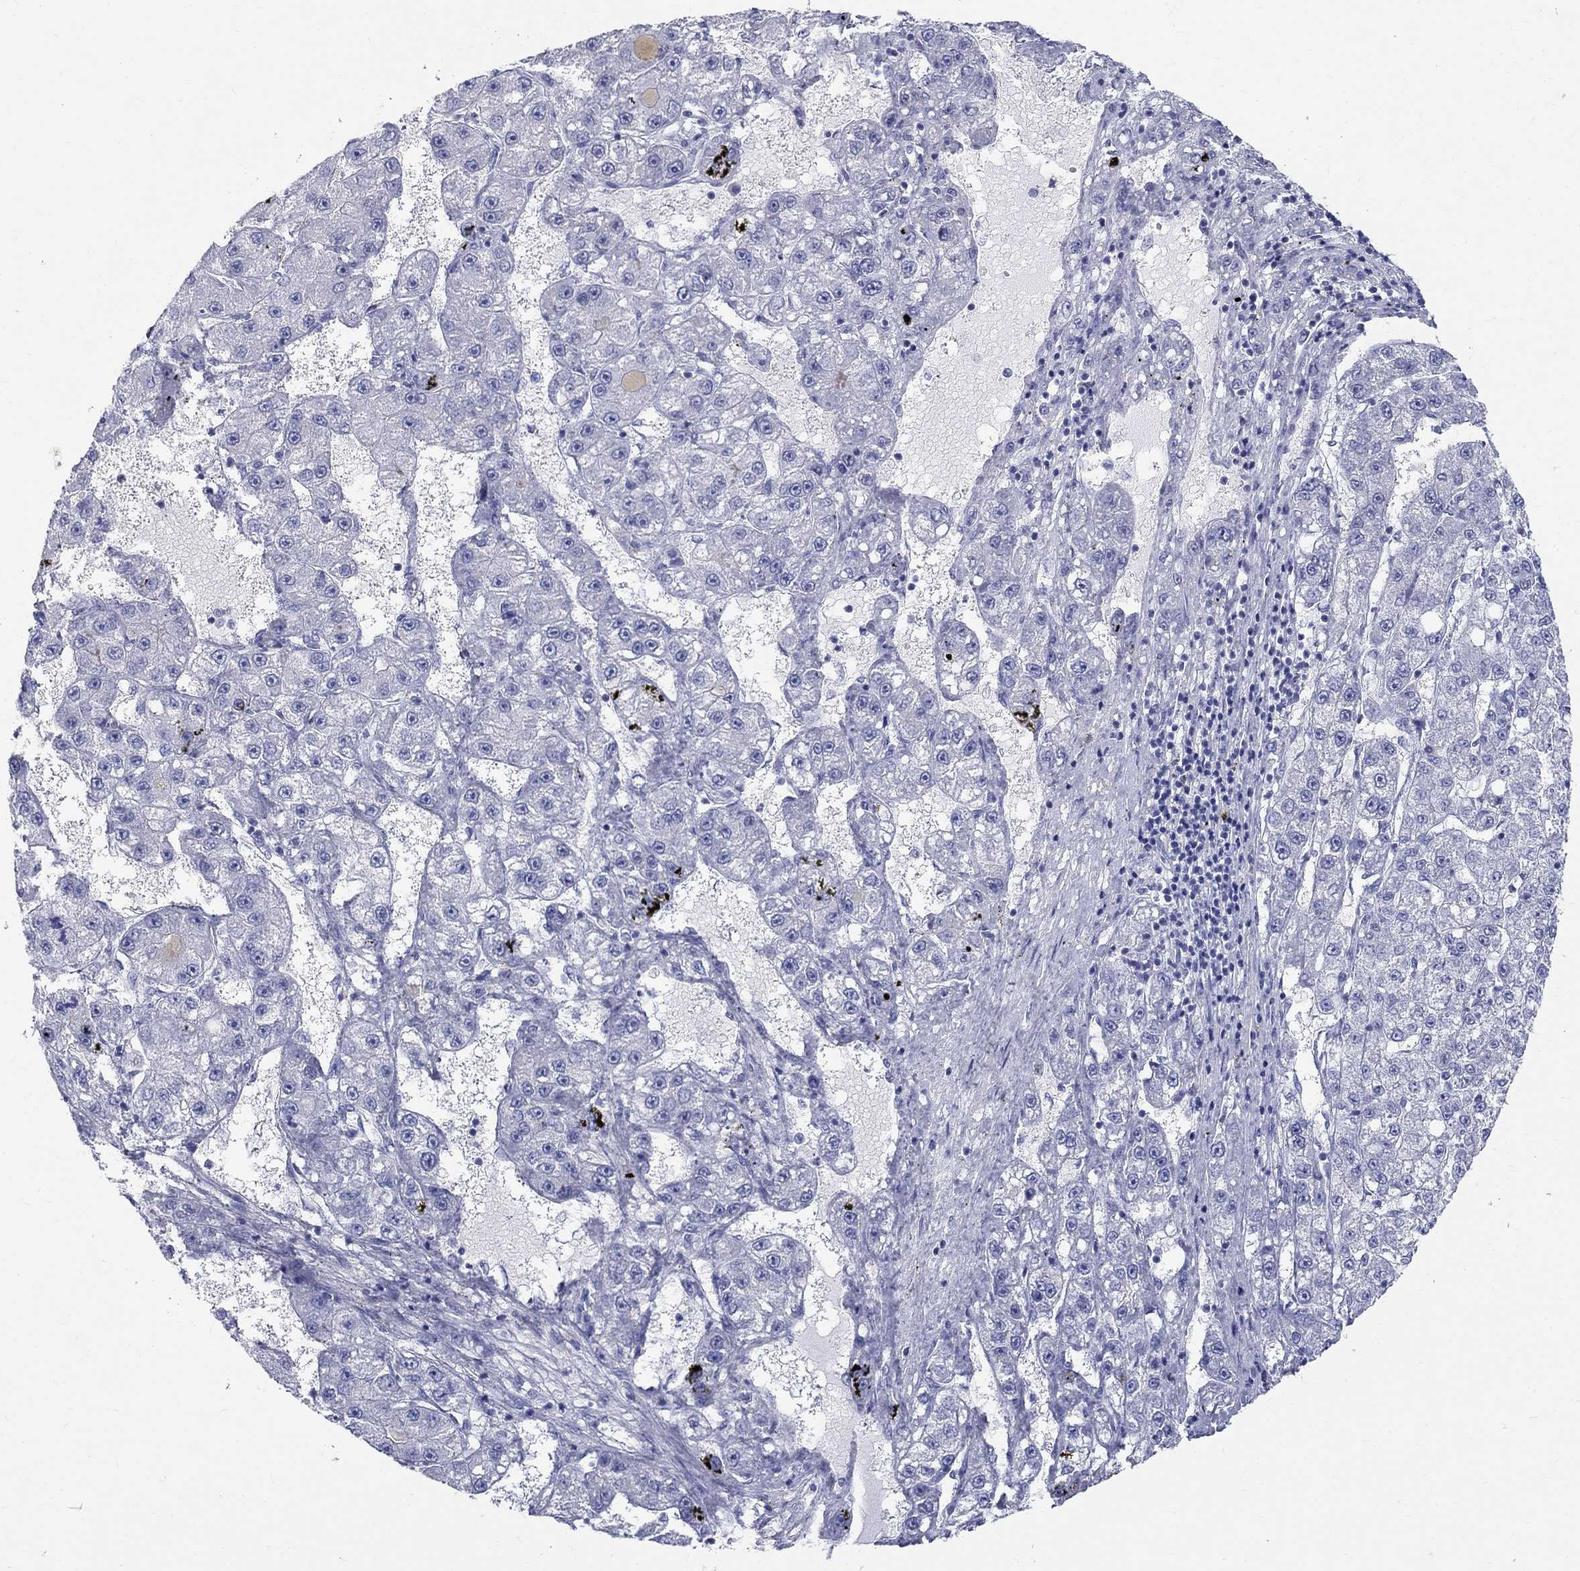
{"staining": {"intensity": "negative", "quantity": "none", "location": "none"}, "tissue": "liver cancer", "cell_type": "Tumor cells", "image_type": "cancer", "snomed": [{"axis": "morphology", "description": "Carcinoma, Hepatocellular, NOS"}, {"axis": "topography", "description": "Liver"}], "caption": "There is no significant positivity in tumor cells of liver hepatocellular carcinoma.", "gene": "MAGEB6", "patient": {"sex": "female", "age": 65}}